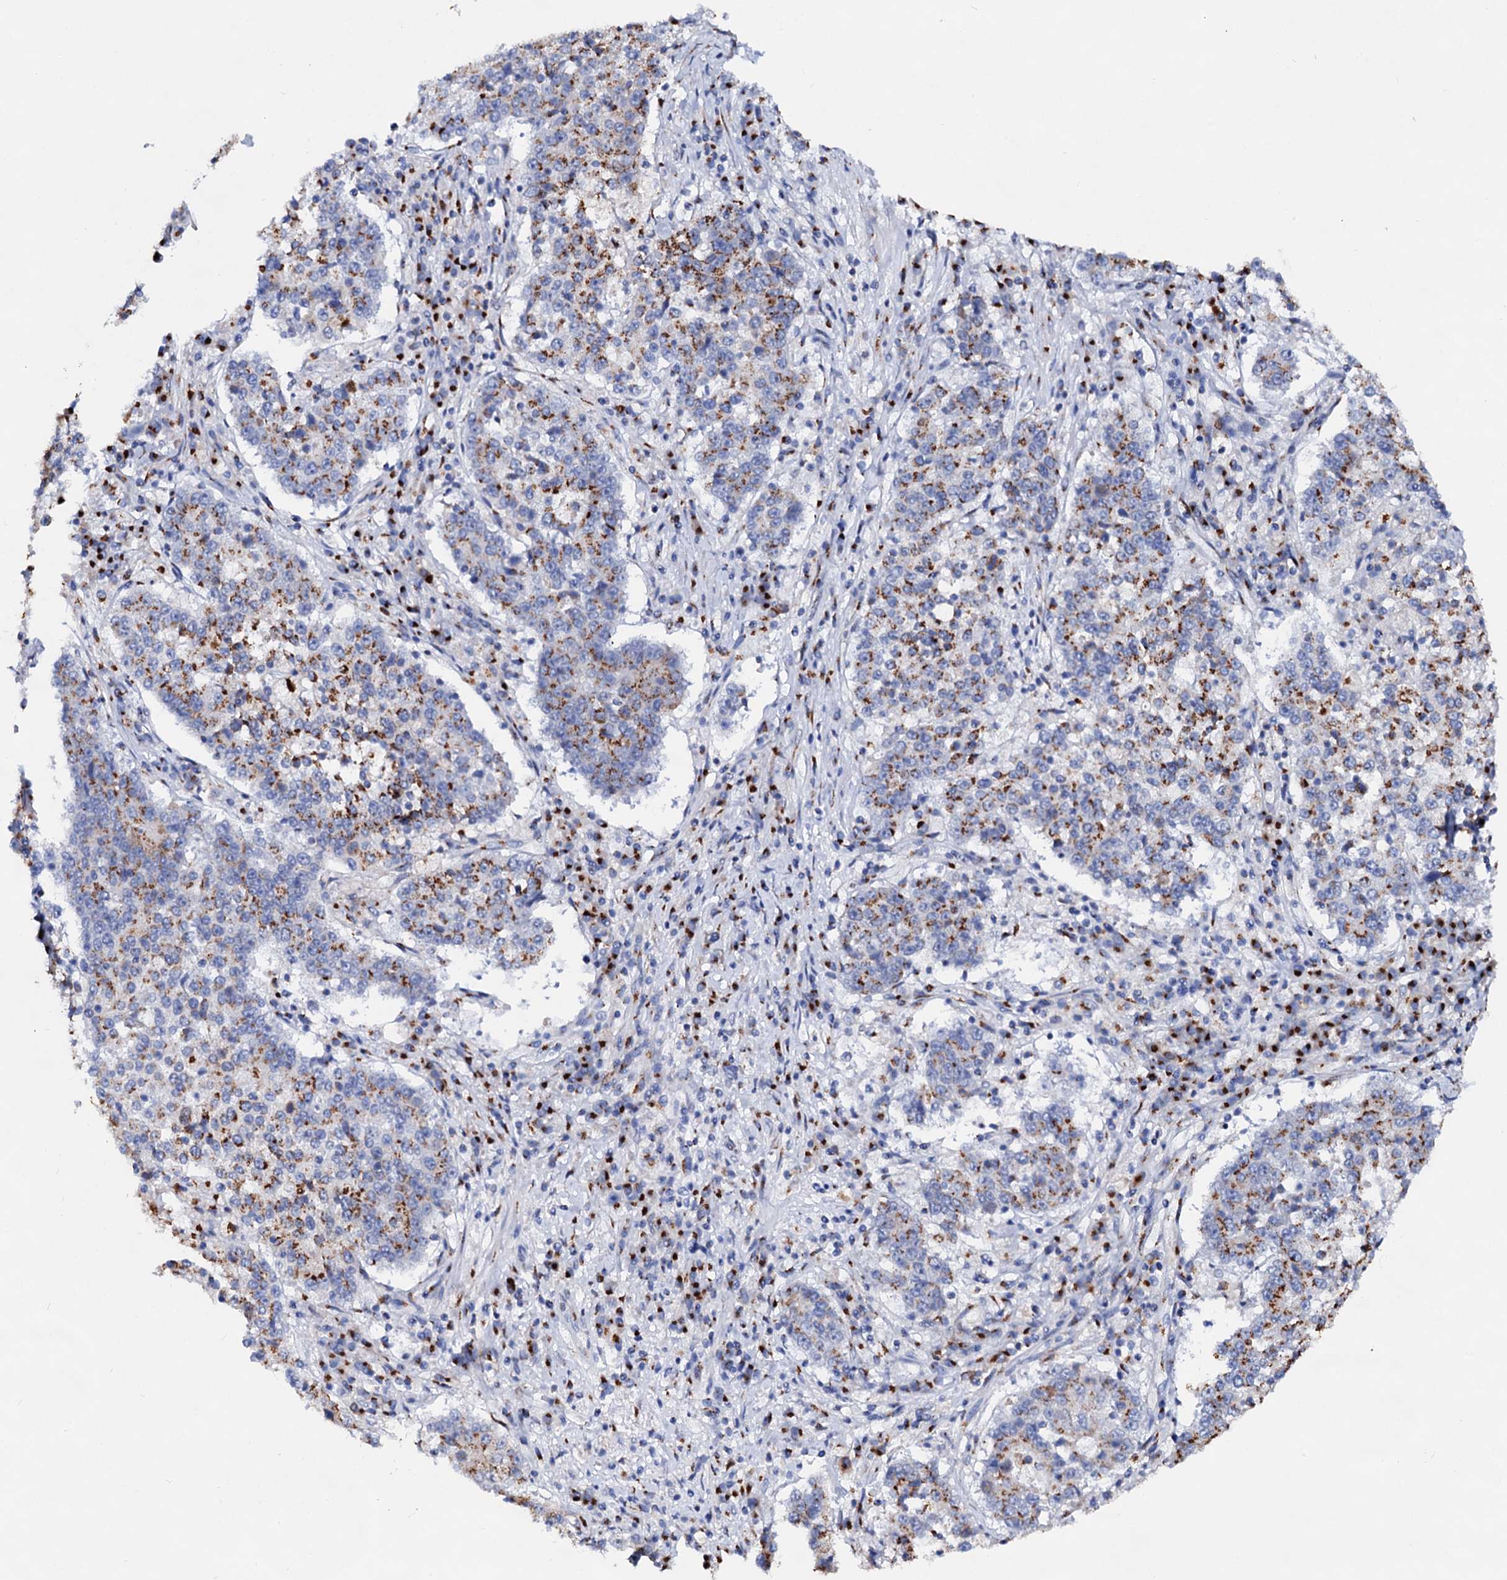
{"staining": {"intensity": "moderate", "quantity": ">75%", "location": "cytoplasmic/membranous"}, "tissue": "stomach cancer", "cell_type": "Tumor cells", "image_type": "cancer", "snomed": [{"axis": "morphology", "description": "Adenocarcinoma, NOS"}, {"axis": "topography", "description": "Stomach"}], "caption": "Protein positivity by immunohistochemistry (IHC) shows moderate cytoplasmic/membranous positivity in about >75% of tumor cells in stomach cancer (adenocarcinoma).", "gene": "TM9SF3", "patient": {"sex": "male", "age": 59}}